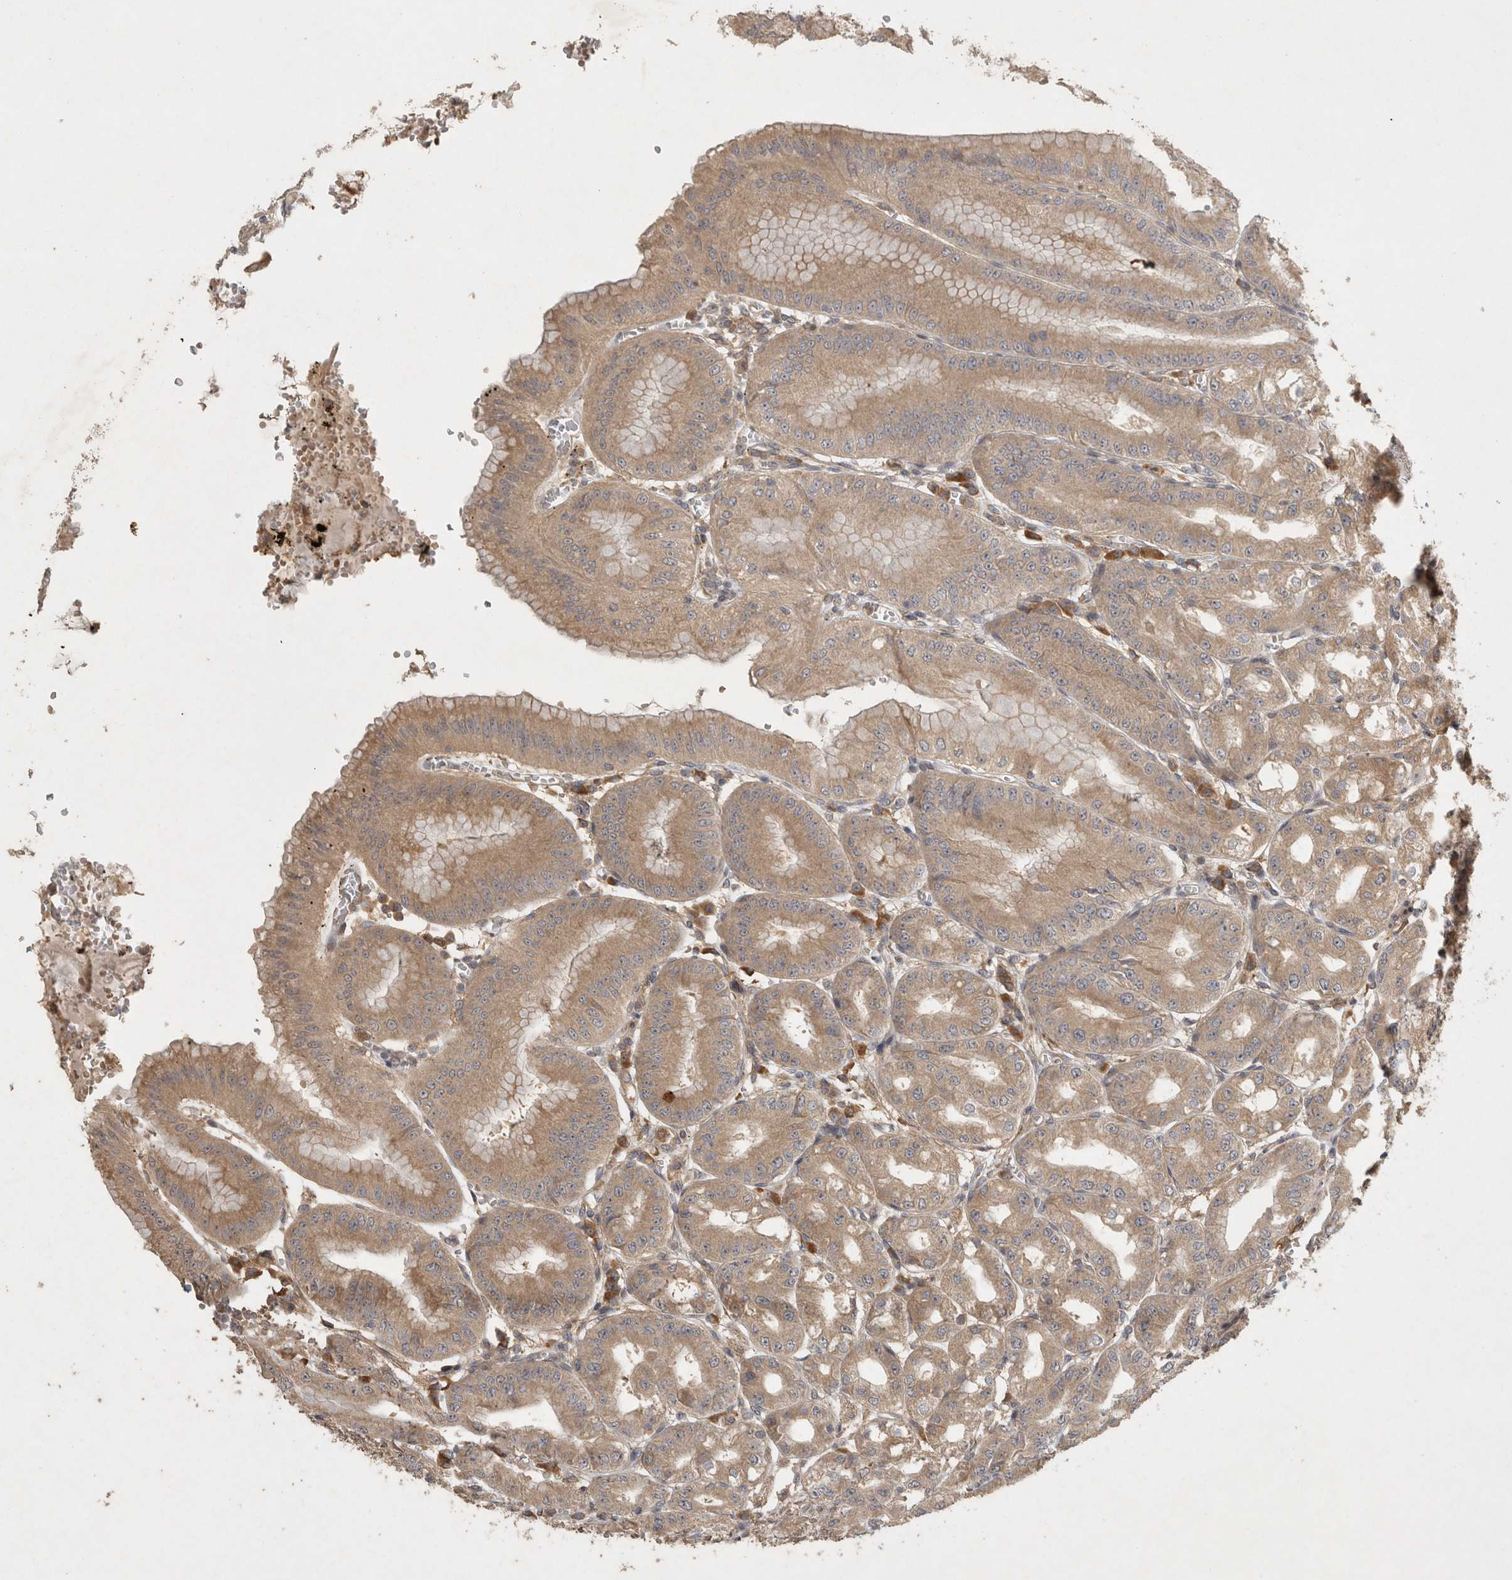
{"staining": {"intensity": "moderate", "quantity": ">75%", "location": "cytoplasmic/membranous"}, "tissue": "stomach", "cell_type": "Glandular cells", "image_type": "normal", "snomed": [{"axis": "morphology", "description": "Normal tissue, NOS"}, {"axis": "topography", "description": "Stomach, lower"}], "caption": "Moderate cytoplasmic/membranous staining is identified in about >75% of glandular cells in benign stomach. Using DAB (3,3'-diaminobenzidine) (brown) and hematoxylin (blue) stains, captured at high magnification using brightfield microscopy.", "gene": "VEPH1", "patient": {"sex": "male", "age": 71}}